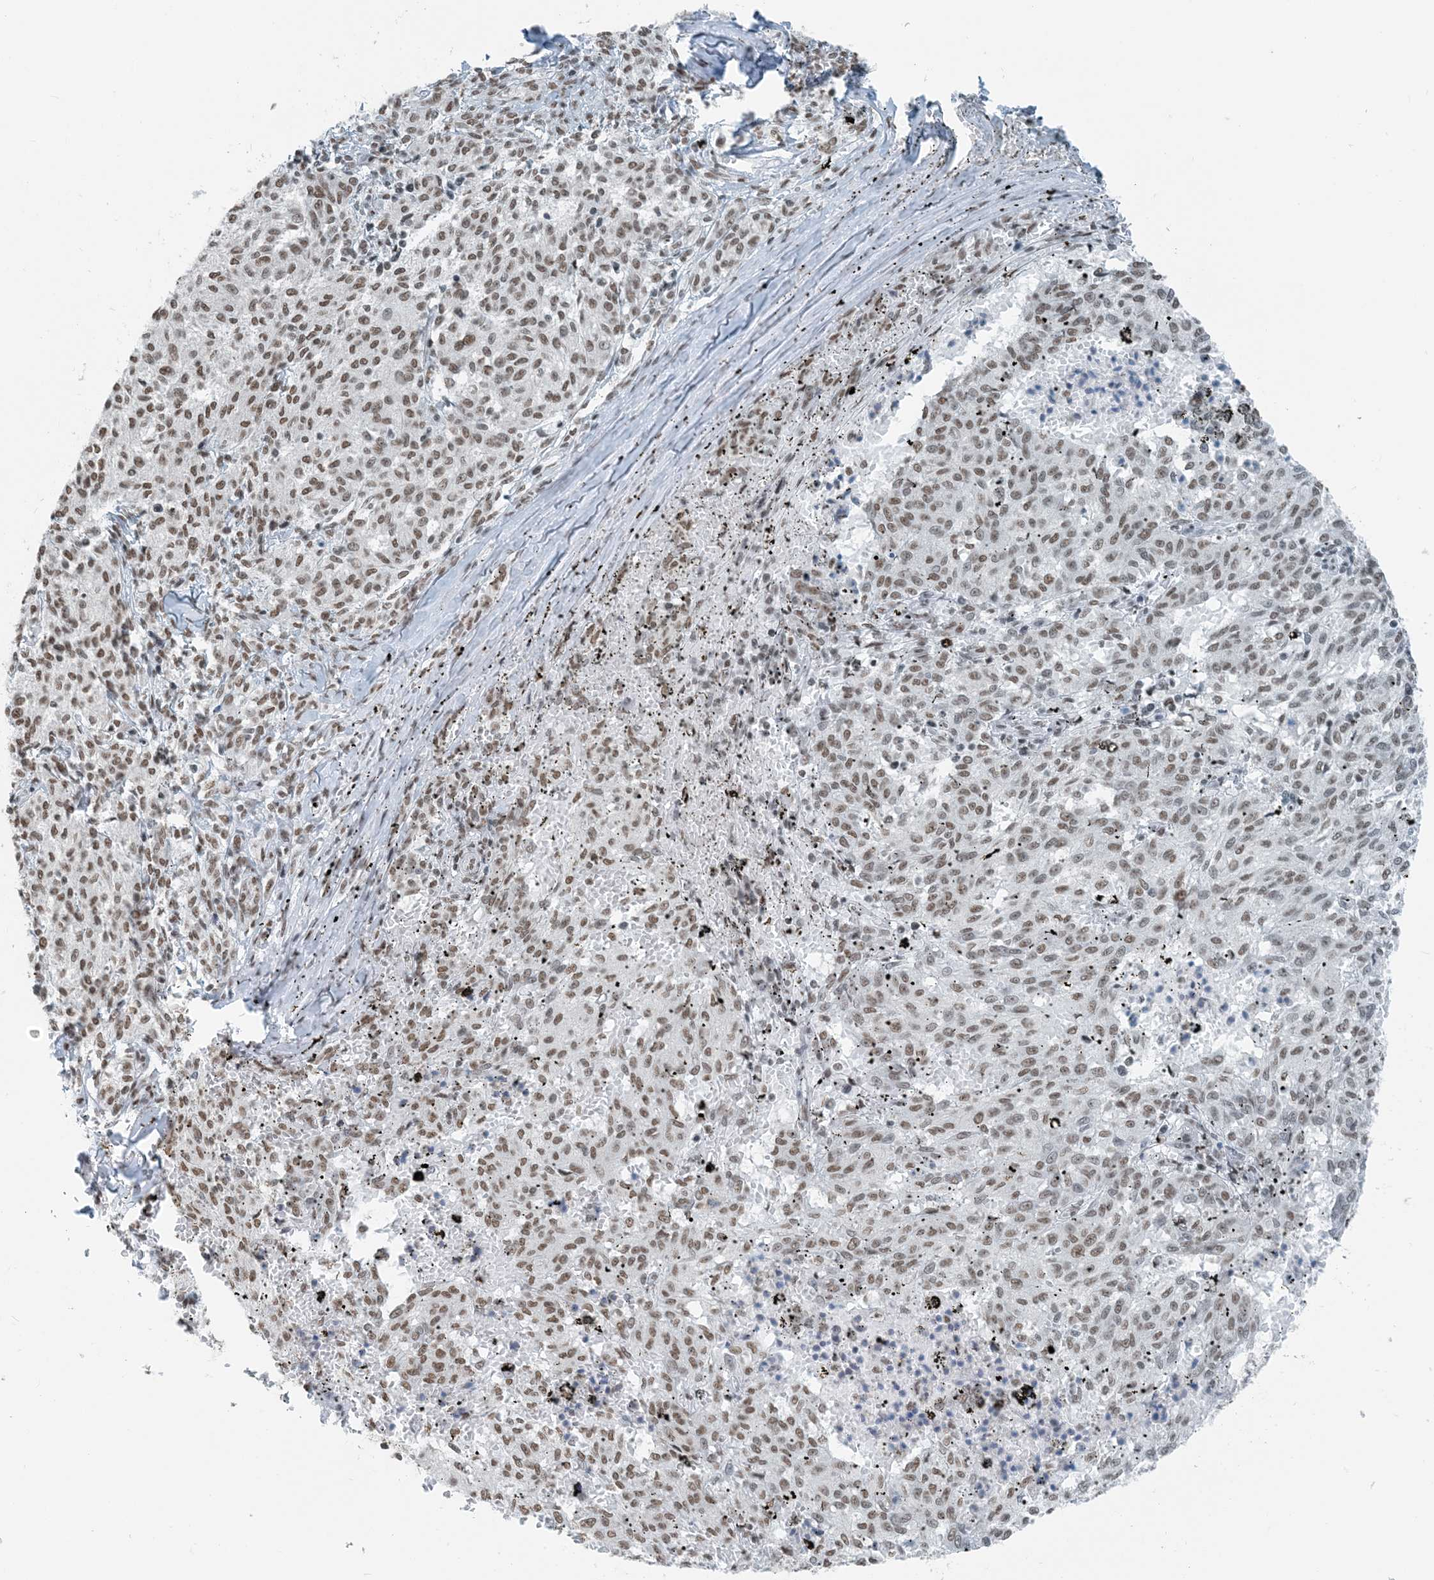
{"staining": {"intensity": "weak", "quantity": ">75%", "location": "nuclear"}, "tissue": "melanoma", "cell_type": "Tumor cells", "image_type": "cancer", "snomed": [{"axis": "morphology", "description": "Malignant melanoma, NOS"}, {"axis": "topography", "description": "Skin"}], "caption": "Approximately >75% of tumor cells in malignant melanoma display weak nuclear protein expression as visualized by brown immunohistochemical staining.", "gene": "ZNF500", "patient": {"sex": "female", "age": 72}}